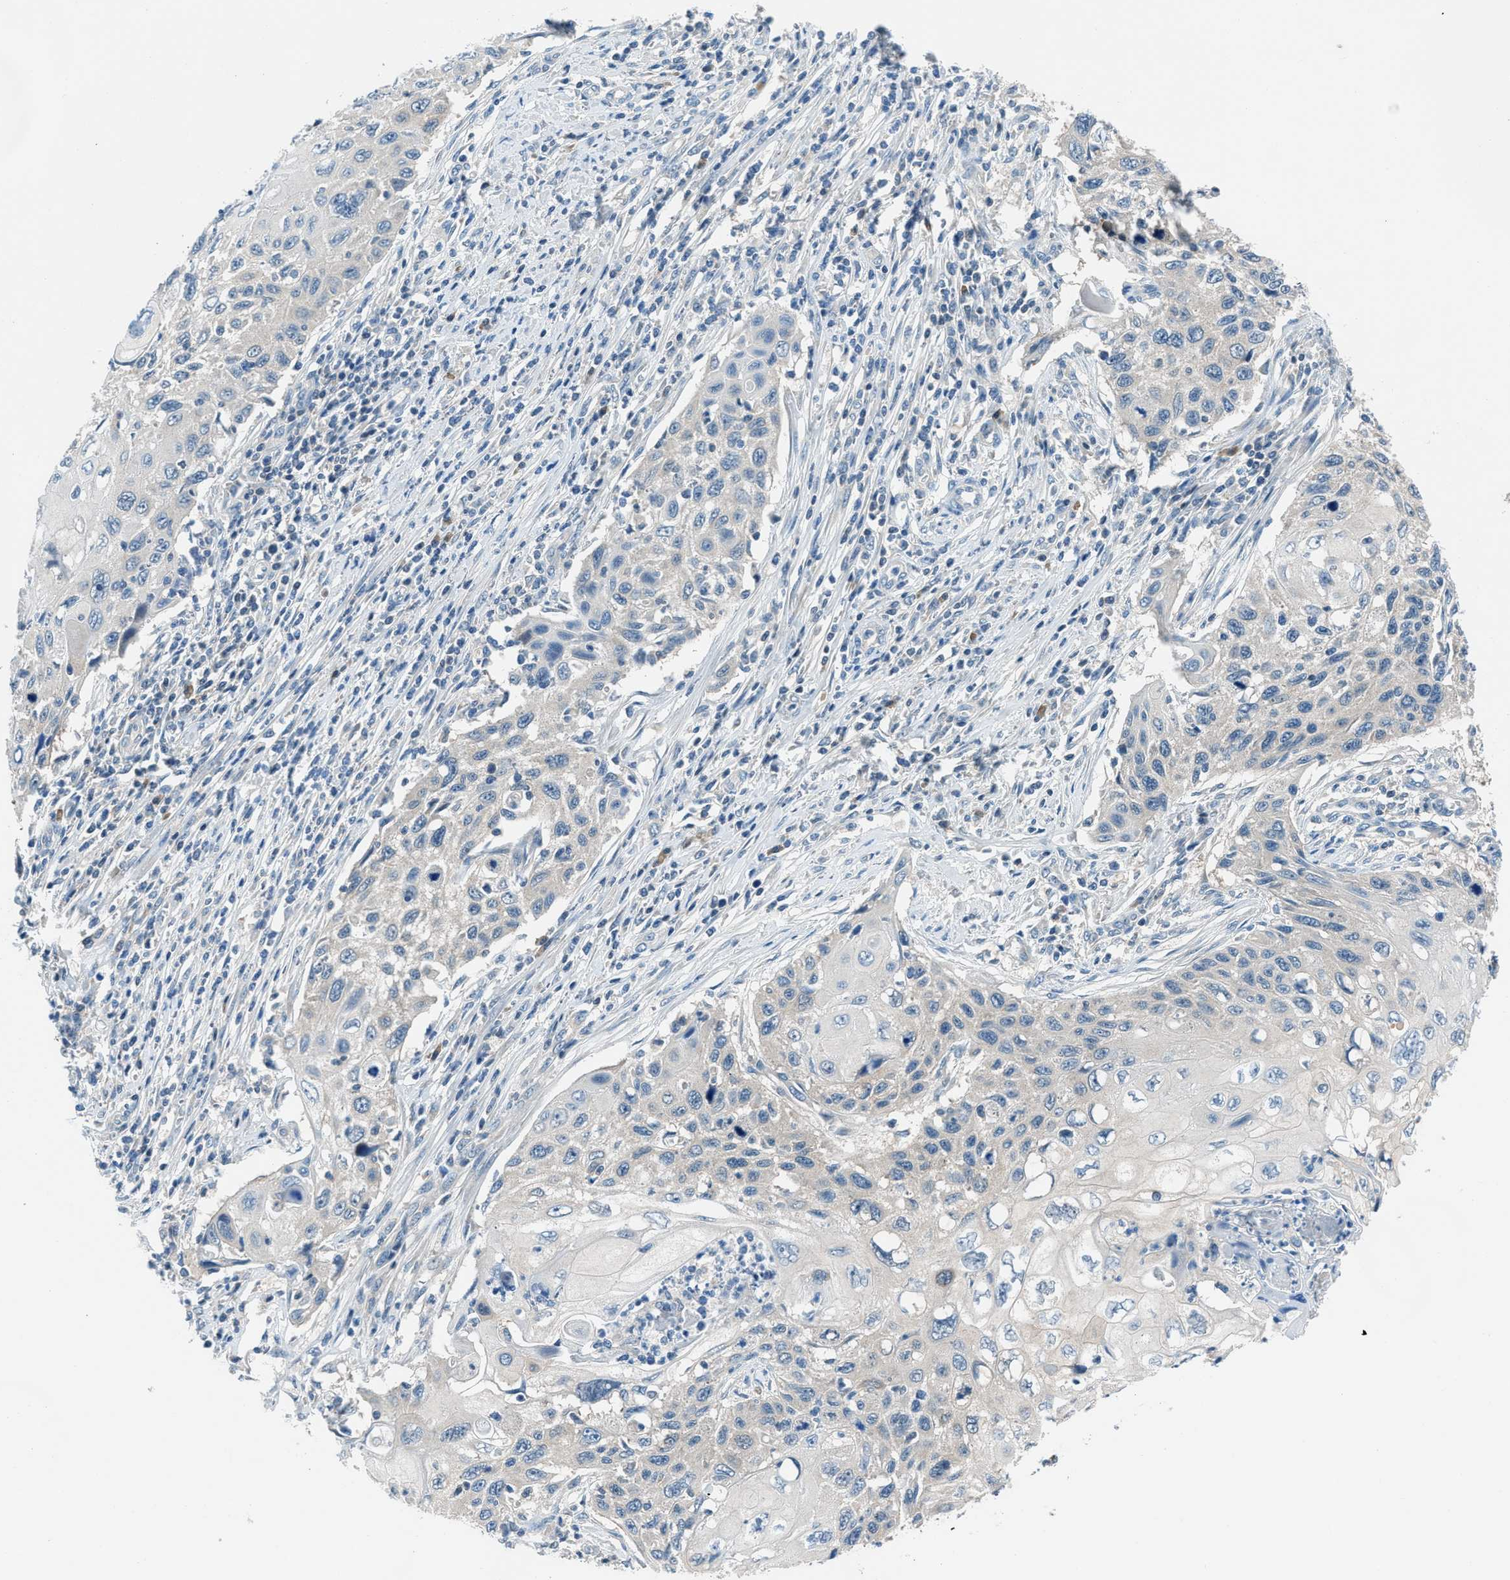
{"staining": {"intensity": "negative", "quantity": "none", "location": "none"}, "tissue": "cervical cancer", "cell_type": "Tumor cells", "image_type": "cancer", "snomed": [{"axis": "morphology", "description": "Squamous cell carcinoma, NOS"}, {"axis": "topography", "description": "Cervix"}], "caption": "IHC of human cervical squamous cell carcinoma demonstrates no expression in tumor cells.", "gene": "ACP1", "patient": {"sex": "female", "age": 70}}